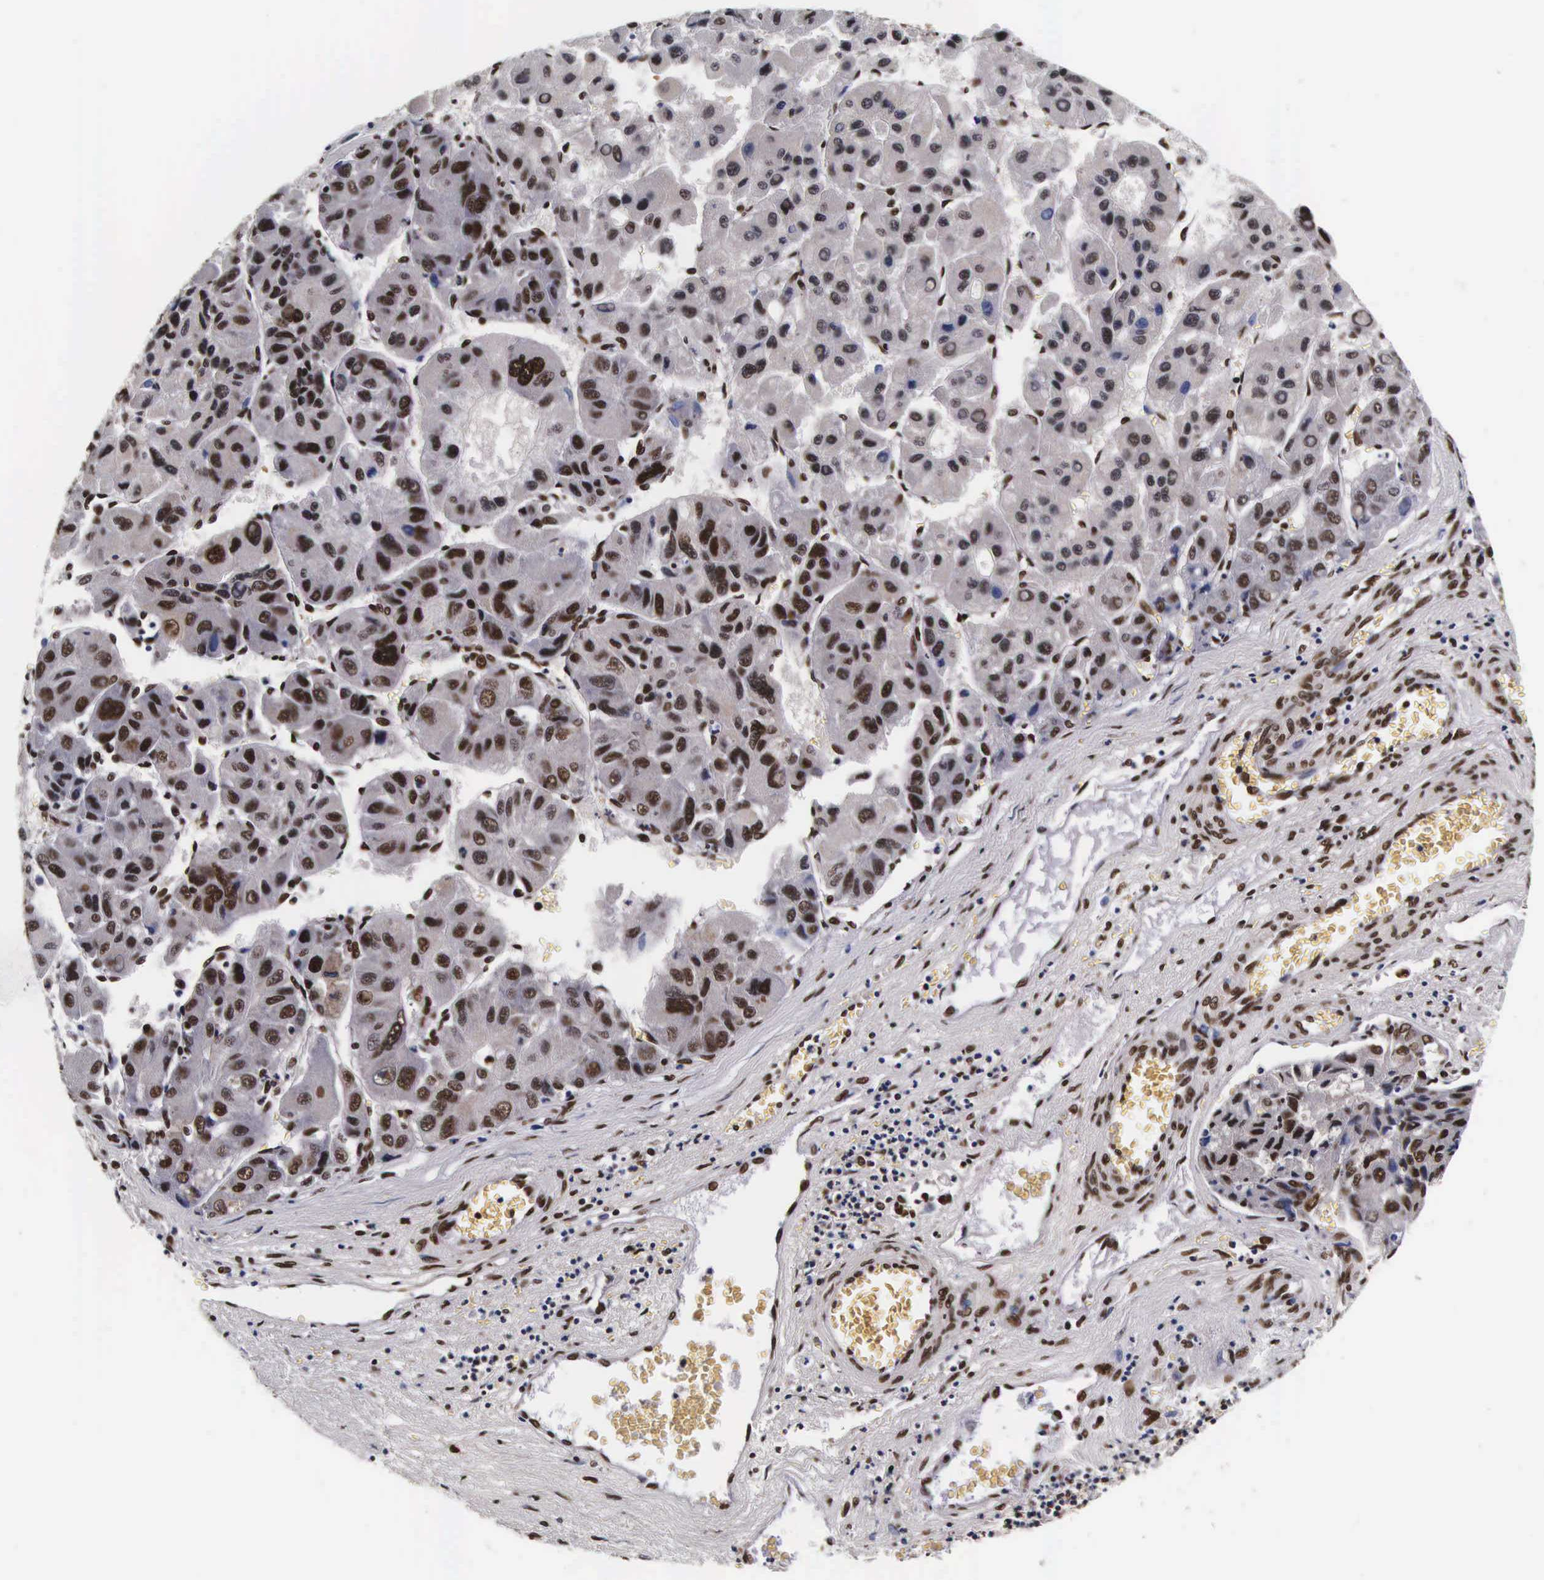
{"staining": {"intensity": "moderate", "quantity": ">75%", "location": "nuclear"}, "tissue": "liver cancer", "cell_type": "Tumor cells", "image_type": "cancer", "snomed": [{"axis": "morphology", "description": "Carcinoma, Hepatocellular, NOS"}, {"axis": "topography", "description": "Liver"}], "caption": "Brown immunohistochemical staining in human liver hepatocellular carcinoma displays moderate nuclear expression in about >75% of tumor cells.", "gene": "PABPN1", "patient": {"sex": "male", "age": 64}}